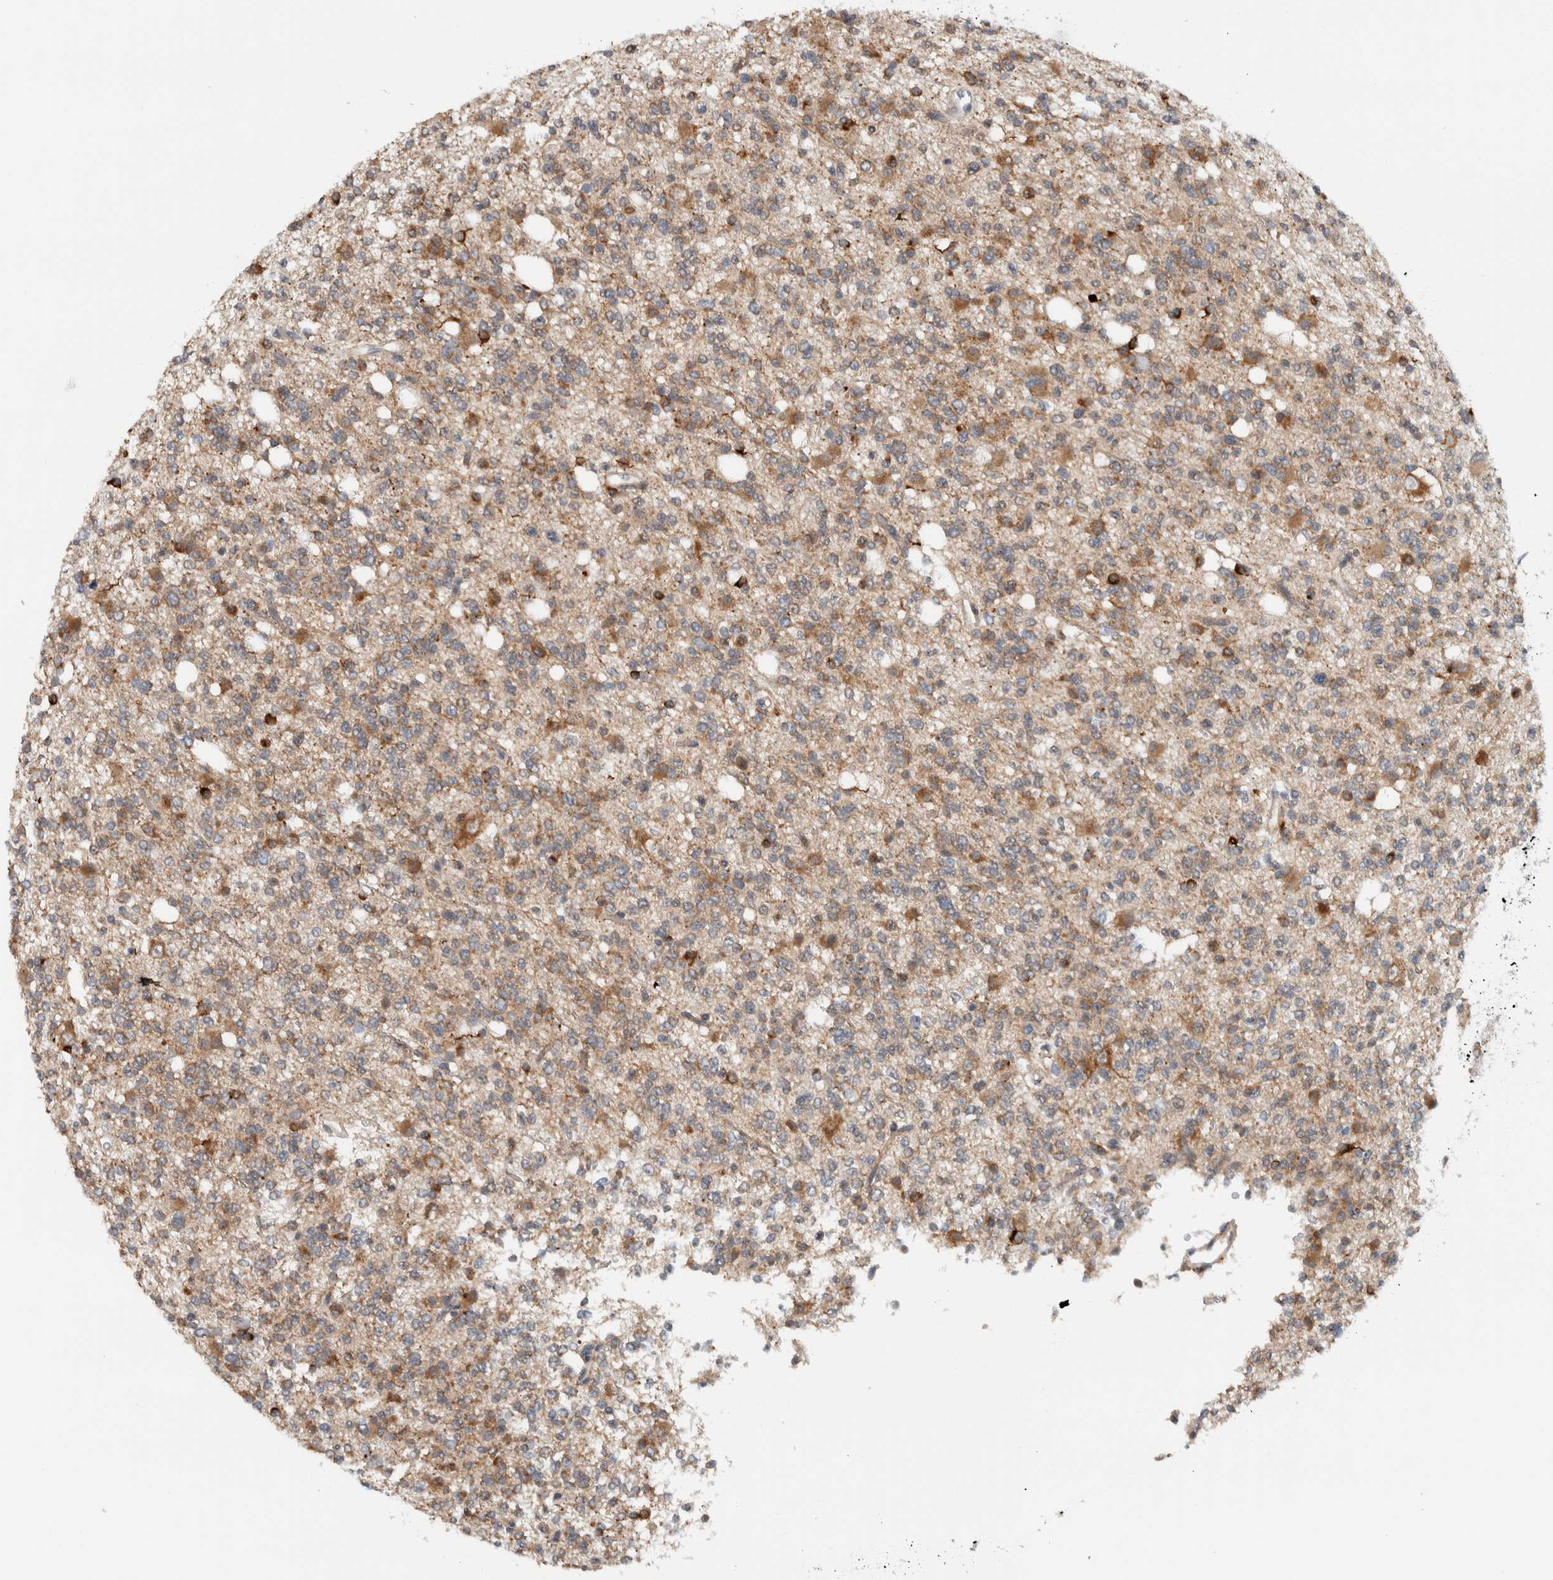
{"staining": {"intensity": "moderate", "quantity": ">75%", "location": "cytoplasmic/membranous"}, "tissue": "glioma", "cell_type": "Tumor cells", "image_type": "cancer", "snomed": [{"axis": "morphology", "description": "Glioma, malignant, High grade"}, {"axis": "topography", "description": "Brain"}], "caption": "Immunohistochemistry (IHC) histopathology image of neoplastic tissue: human high-grade glioma (malignant) stained using immunohistochemistry demonstrates medium levels of moderate protein expression localized specifically in the cytoplasmic/membranous of tumor cells, appearing as a cytoplasmic/membranous brown color.", "gene": "RERE", "patient": {"sex": "female", "age": 62}}